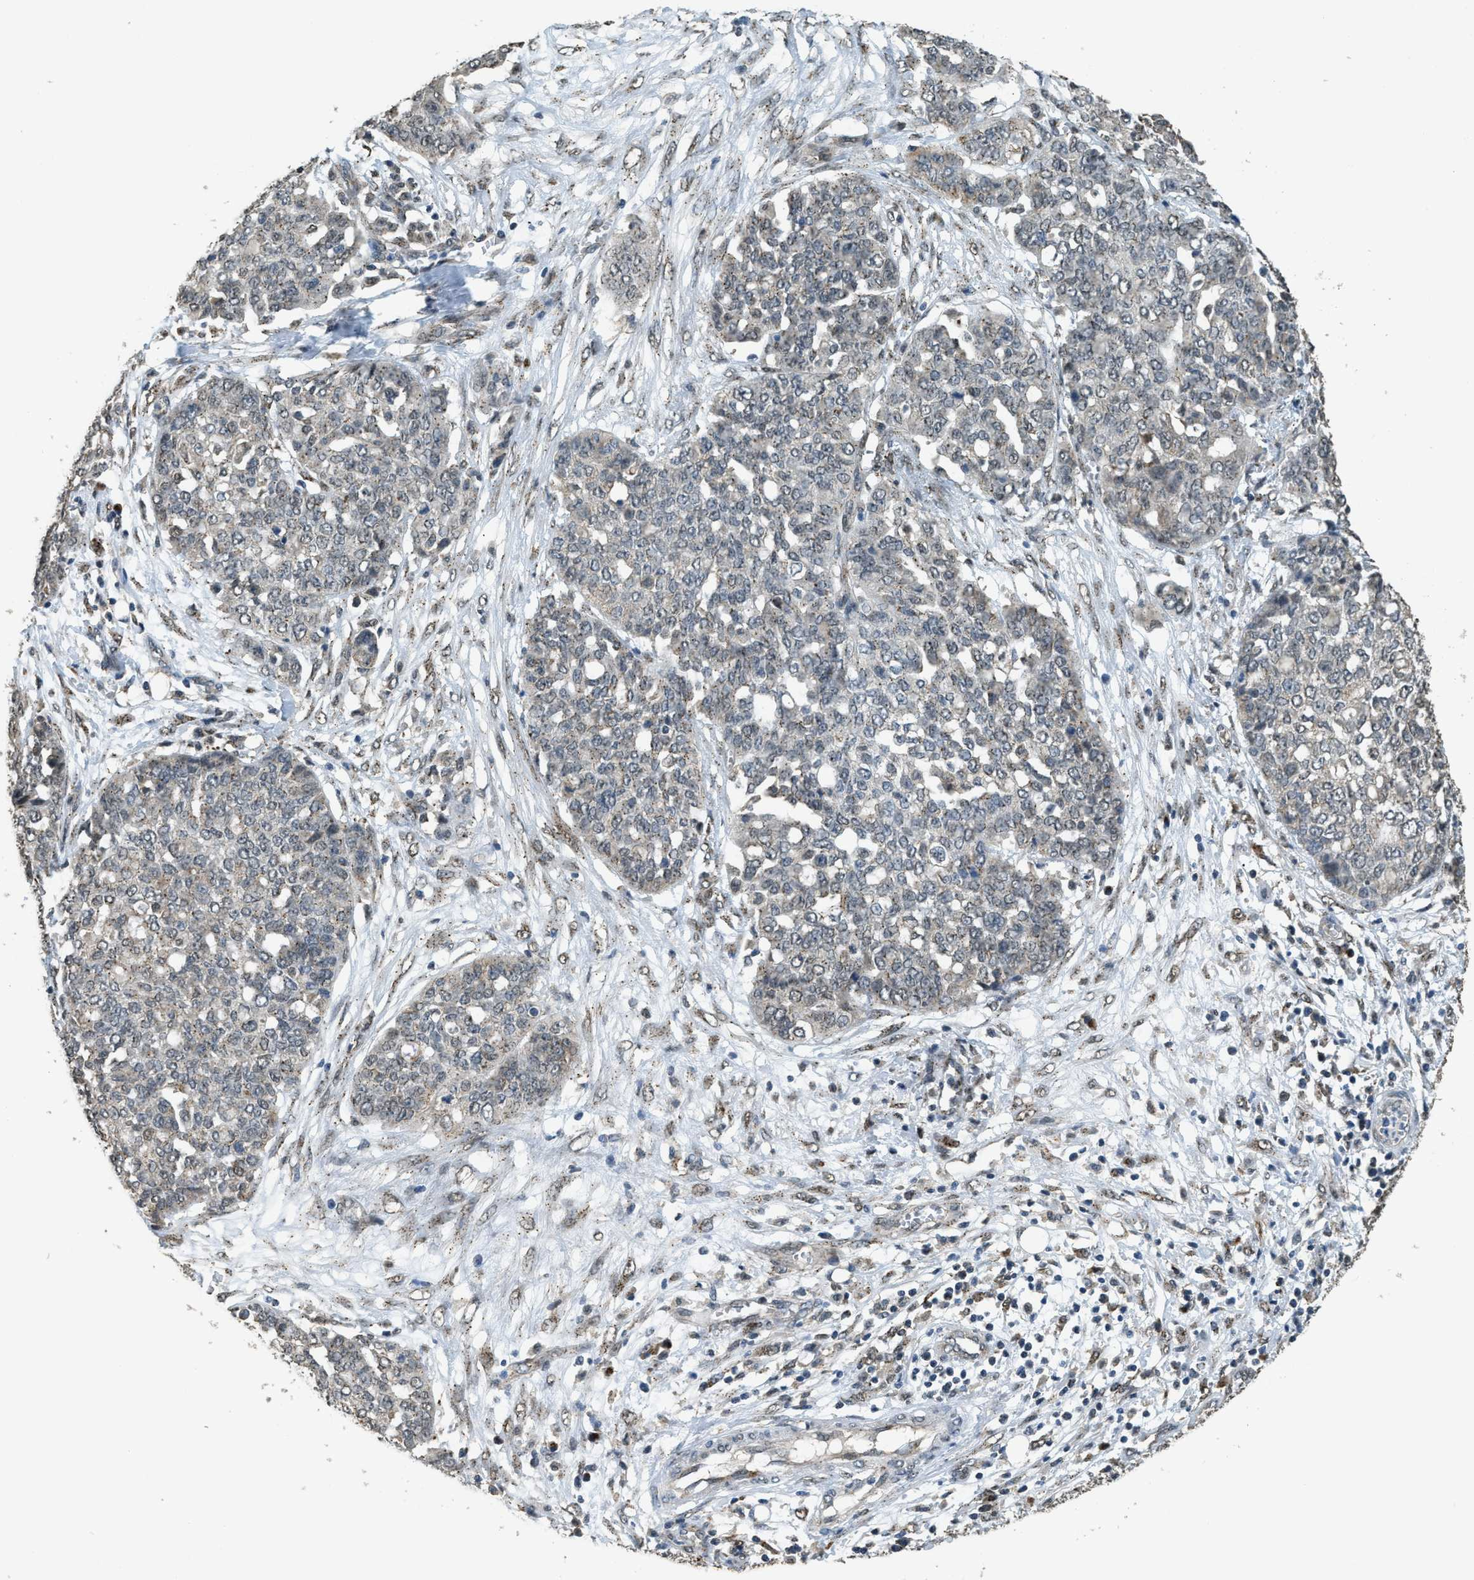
{"staining": {"intensity": "weak", "quantity": "25%-75%", "location": "cytoplasmic/membranous"}, "tissue": "ovarian cancer", "cell_type": "Tumor cells", "image_type": "cancer", "snomed": [{"axis": "morphology", "description": "Cystadenocarcinoma, serous, NOS"}, {"axis": "topography", "description": "Soft tissue"}, {"axis": "topography", "description": "Ovary"}], "caption": "Ovarian serous cystadenocarcinoma stained for a protein (brown) displays weak cytoplasmic/membranous positive expression in approximately 25%-75% of tumor cells.", "gene": "IPO7", "patient": {"sex": "female", "age": 57}}